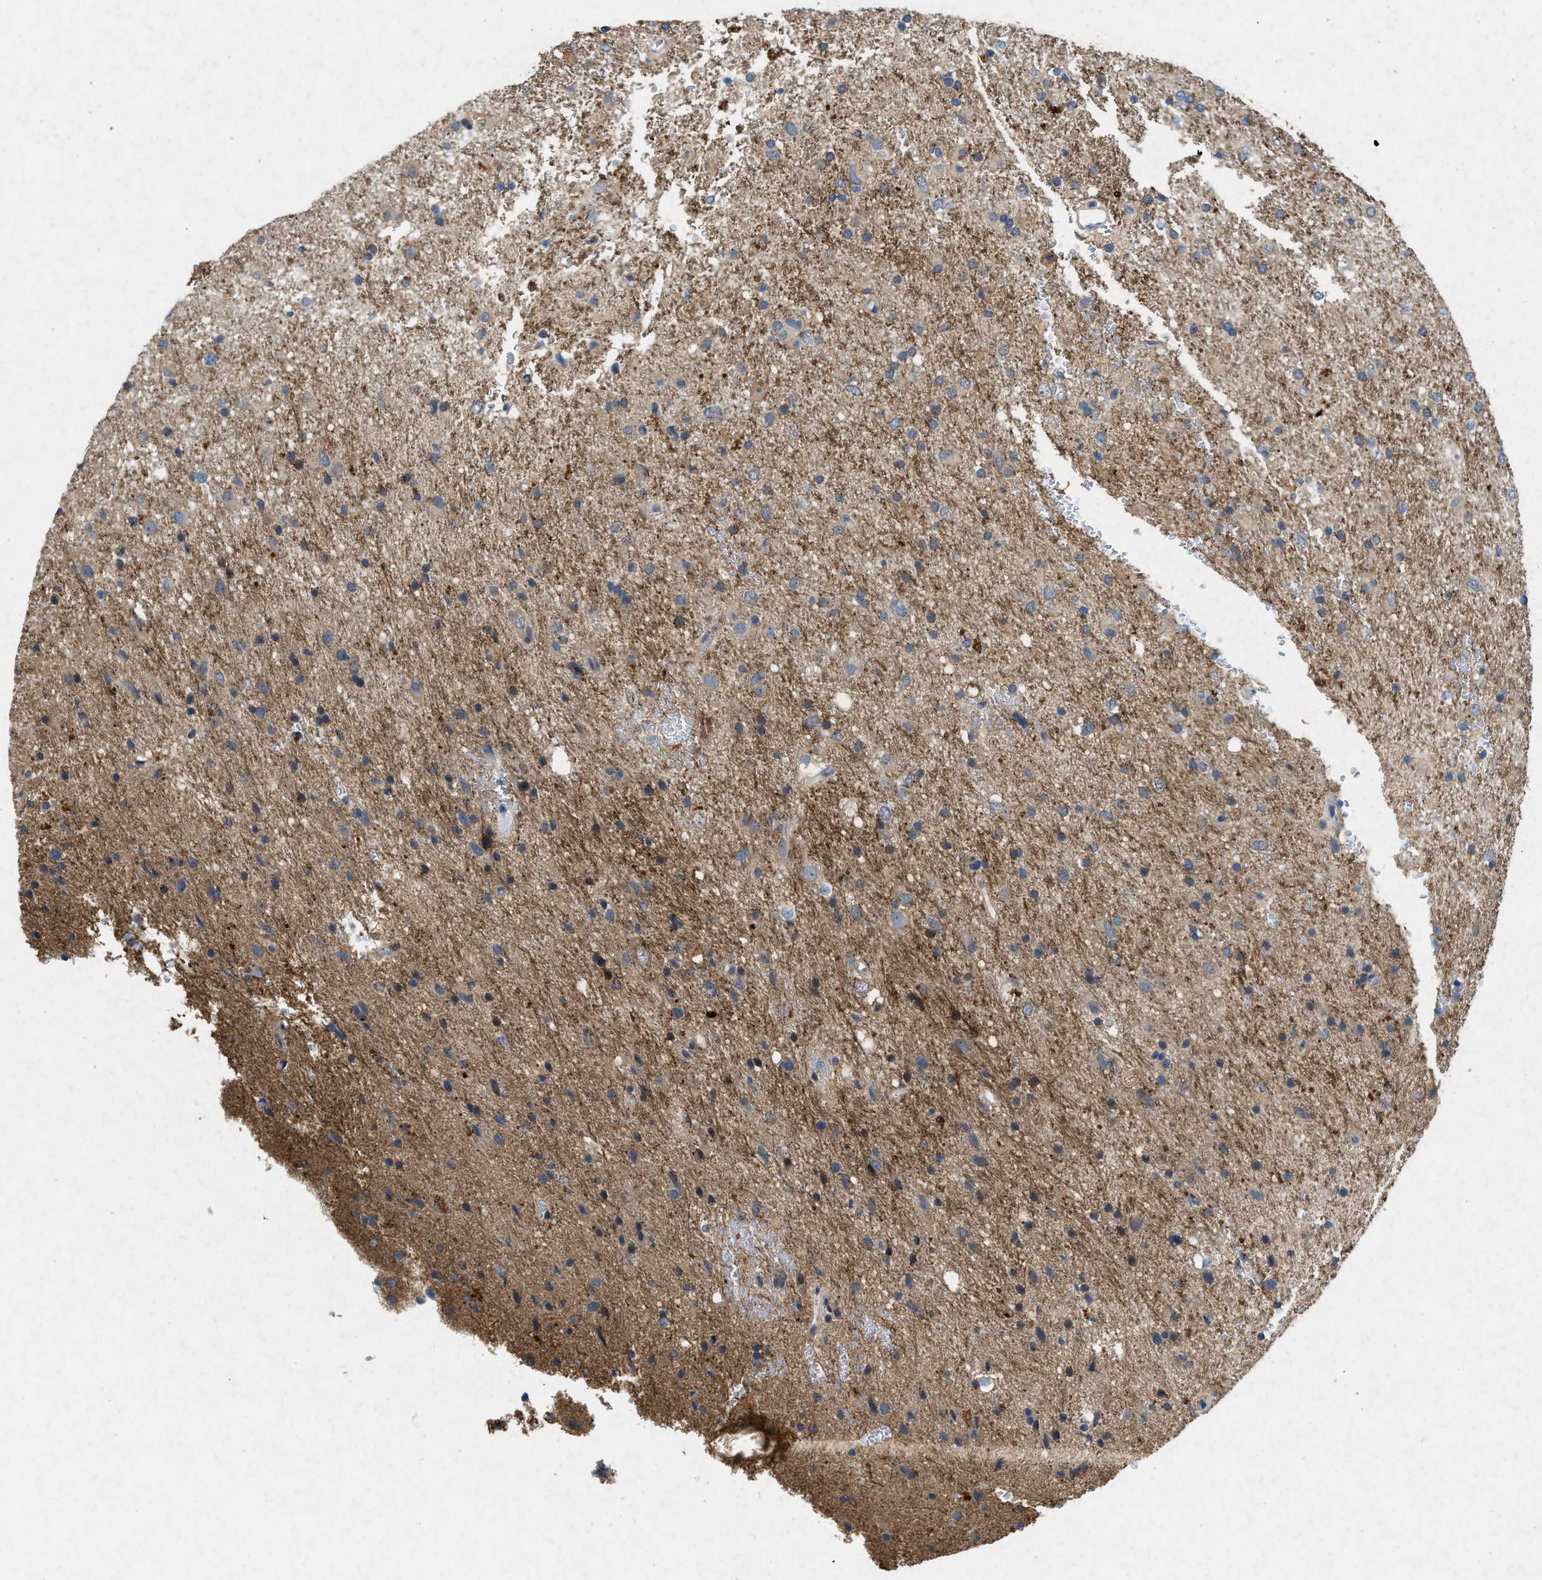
{"staining": {"intensity": "weak", "quantity": ">75%", "location": "cytoplasmic/membranous"}, "tissue": "glioma", "cell_type": "Tumor cells", "image_type": "cancer", "snomed": [{"axis": "morphology", "description": "Glioma, malignant, Low grade"}, {"axis": "topography", "description": "Brain"}], "caption": "Glioma was stained to show a protein in brown. There is low levels of weak cytoplasmic/membranous positivity in about >75% of tumor cells.", "gene": "CDK15", "patient": {"sex": "male", "age": 77}}